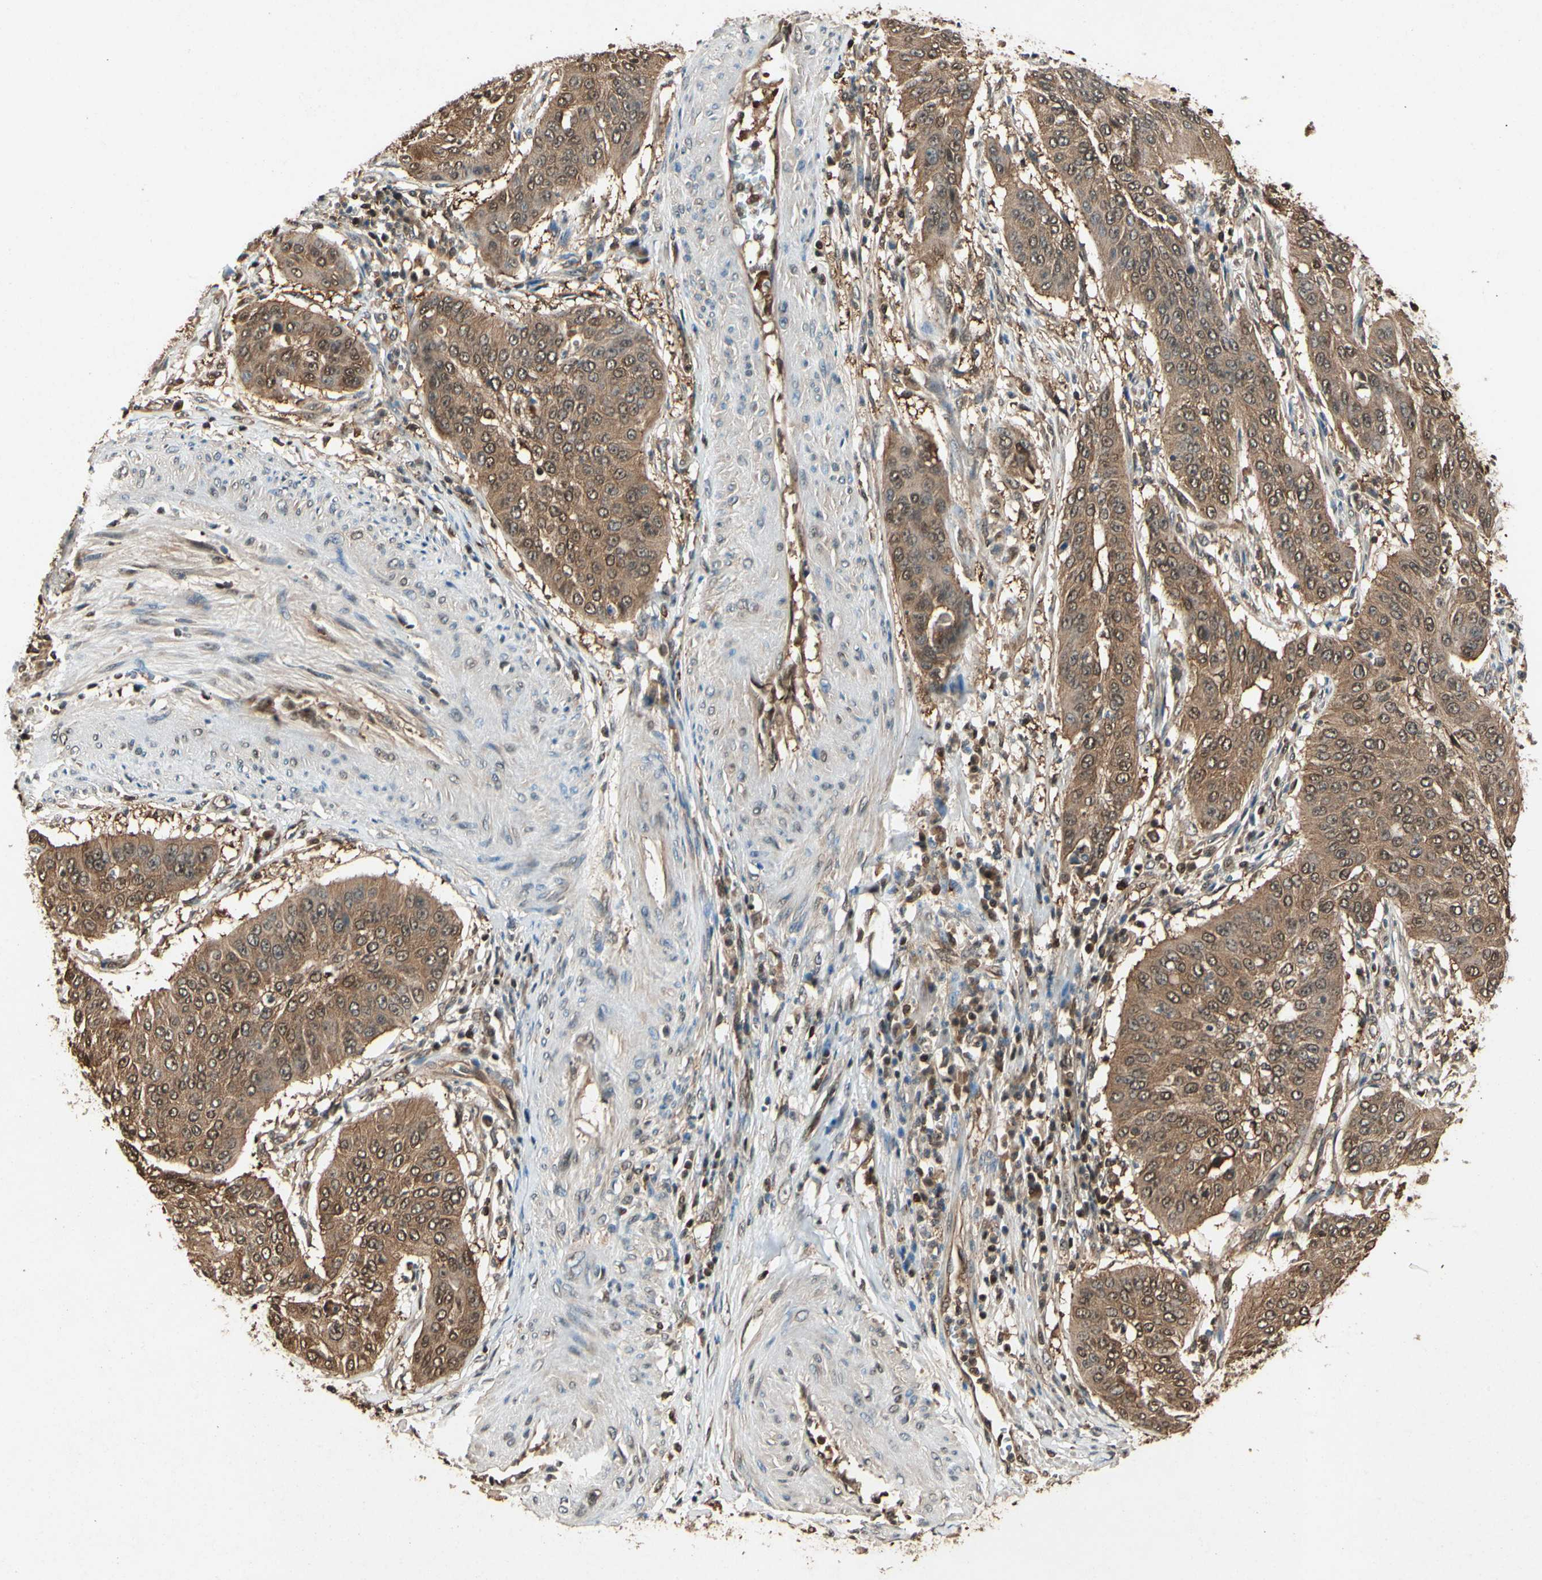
{"staining": {"intensity": "moderate", "quantity": ">75%", "location": "cytoplasmic/membranous"}, "tissue": "cervical cancer", "cell_type": "Tumor cells", "image_type": "cancer", "snomed": [{"axis": "morphology", "description": "Normal tissue, NOS"}, {"axis": "morphology", "description": "Squamous cell carcinoma, NOS"}, {"axis": "topography", "description": "Cervix"}], "caption": "Brown immunohistochemical staining in cervical squamous cell carcinoma reveals moderate cytoplasmic/membranous positivity in approximately >75% of tumor cells.", "gene": "YWHAQ", "patient": {"sex": "female", "age": 39}}